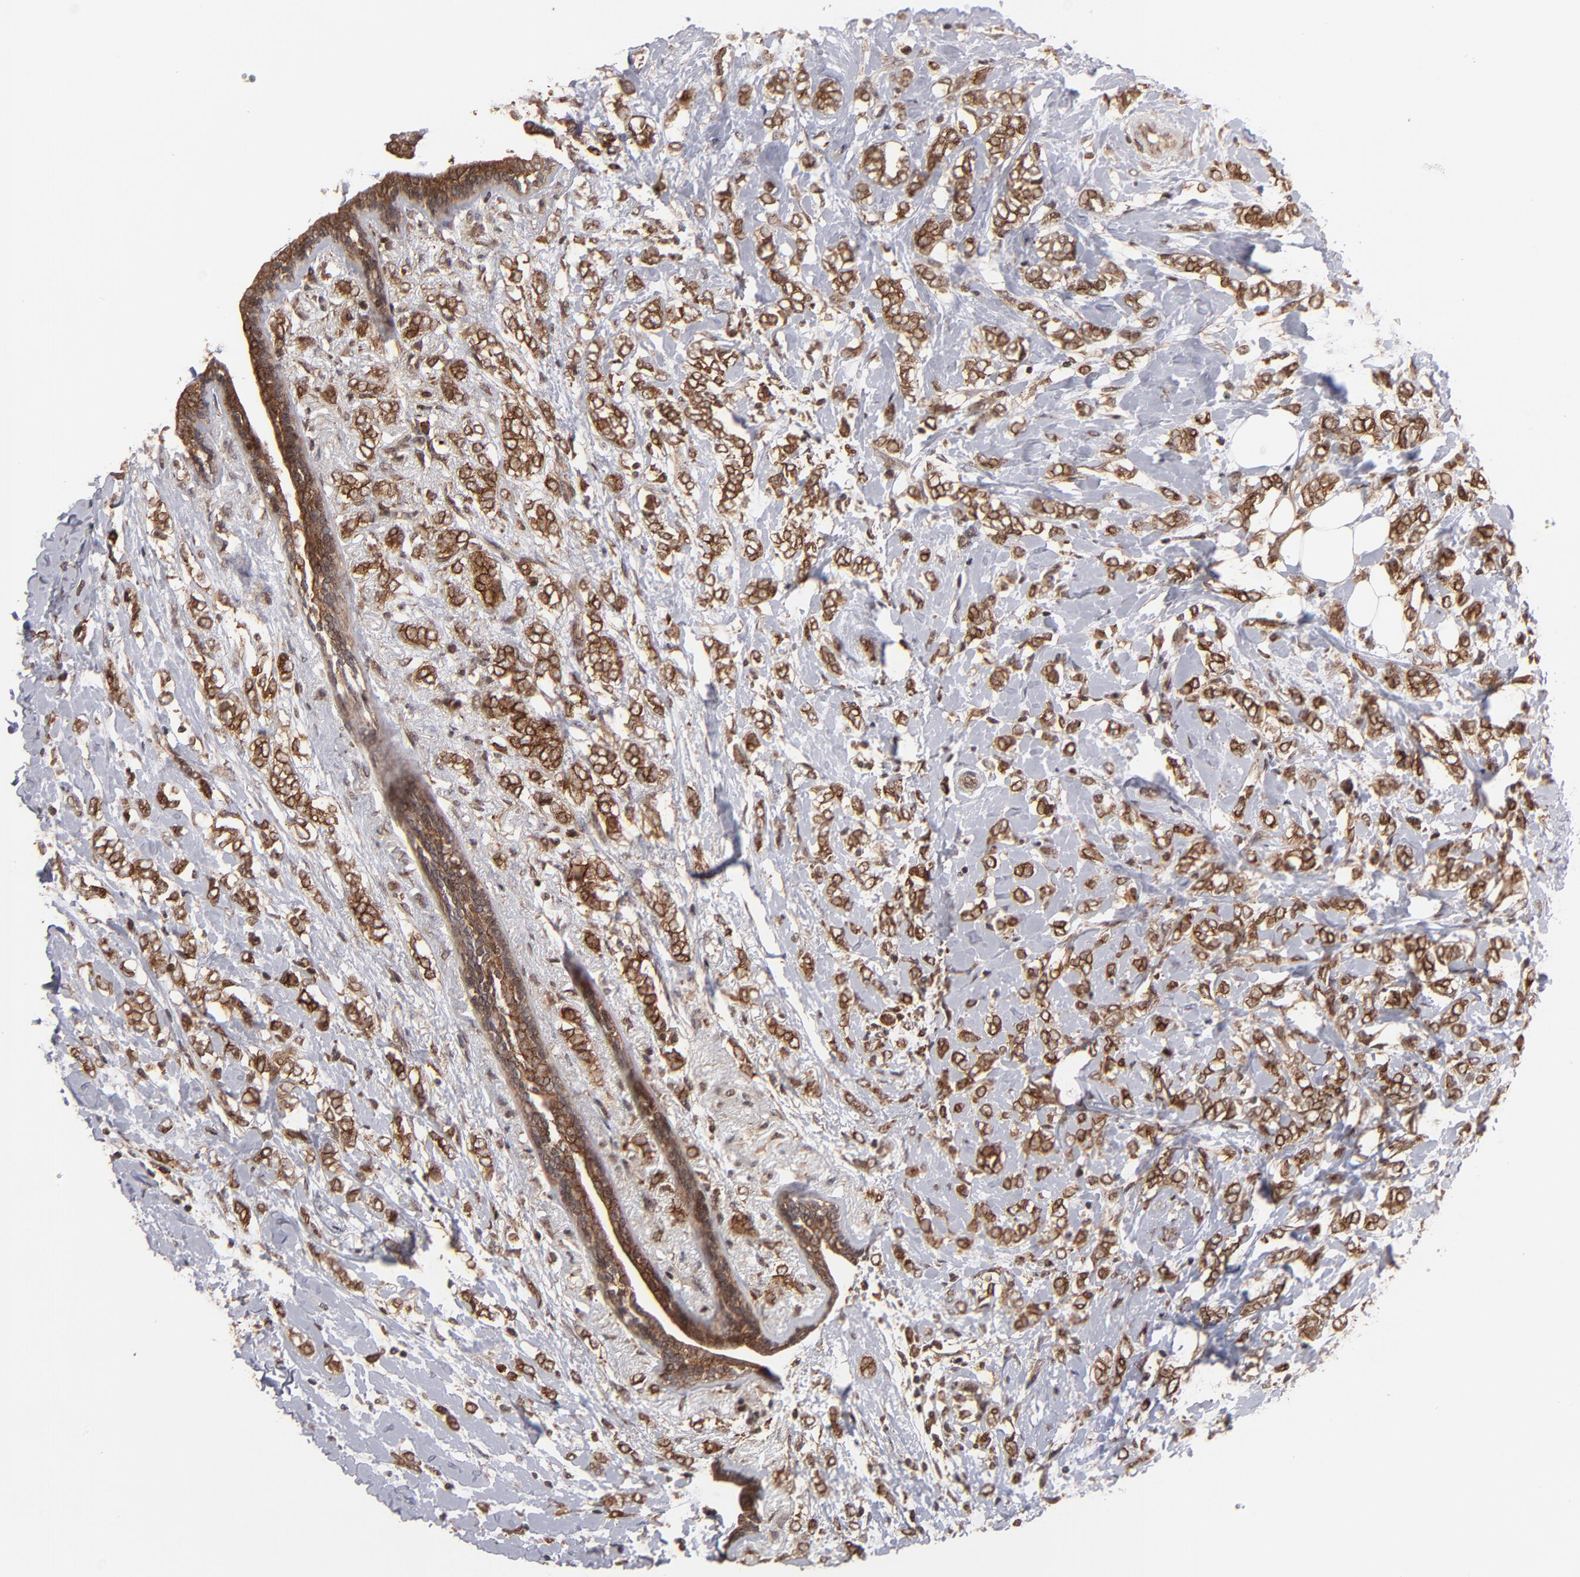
{"staining": {"intensity": "strong", "quantity": ">75%", "location": "cytoplasmic/membranous"}, "tissue": "breast cancer", "cell_type": "Tumor cells", "image_type": "cancer", "snomed": [{"axis": "morphology", "description": "Normal tissue, NOS"}, {"axis": "morphology", "description": "Lobular carcinoma"}, {"axis": "topography", "description": "Breast"}], "caption": "High-magnification brightfield microscopy of breast lobular carcinoma stained with DAB (brown) and counterstained with hematoxylin (blue). tumor cells exhibit strong cytoplasmic/membranous staining is identified in approximately>75% of cells.", "gene": "RGS6", "patient": {"sex": "female", "age": 47}}